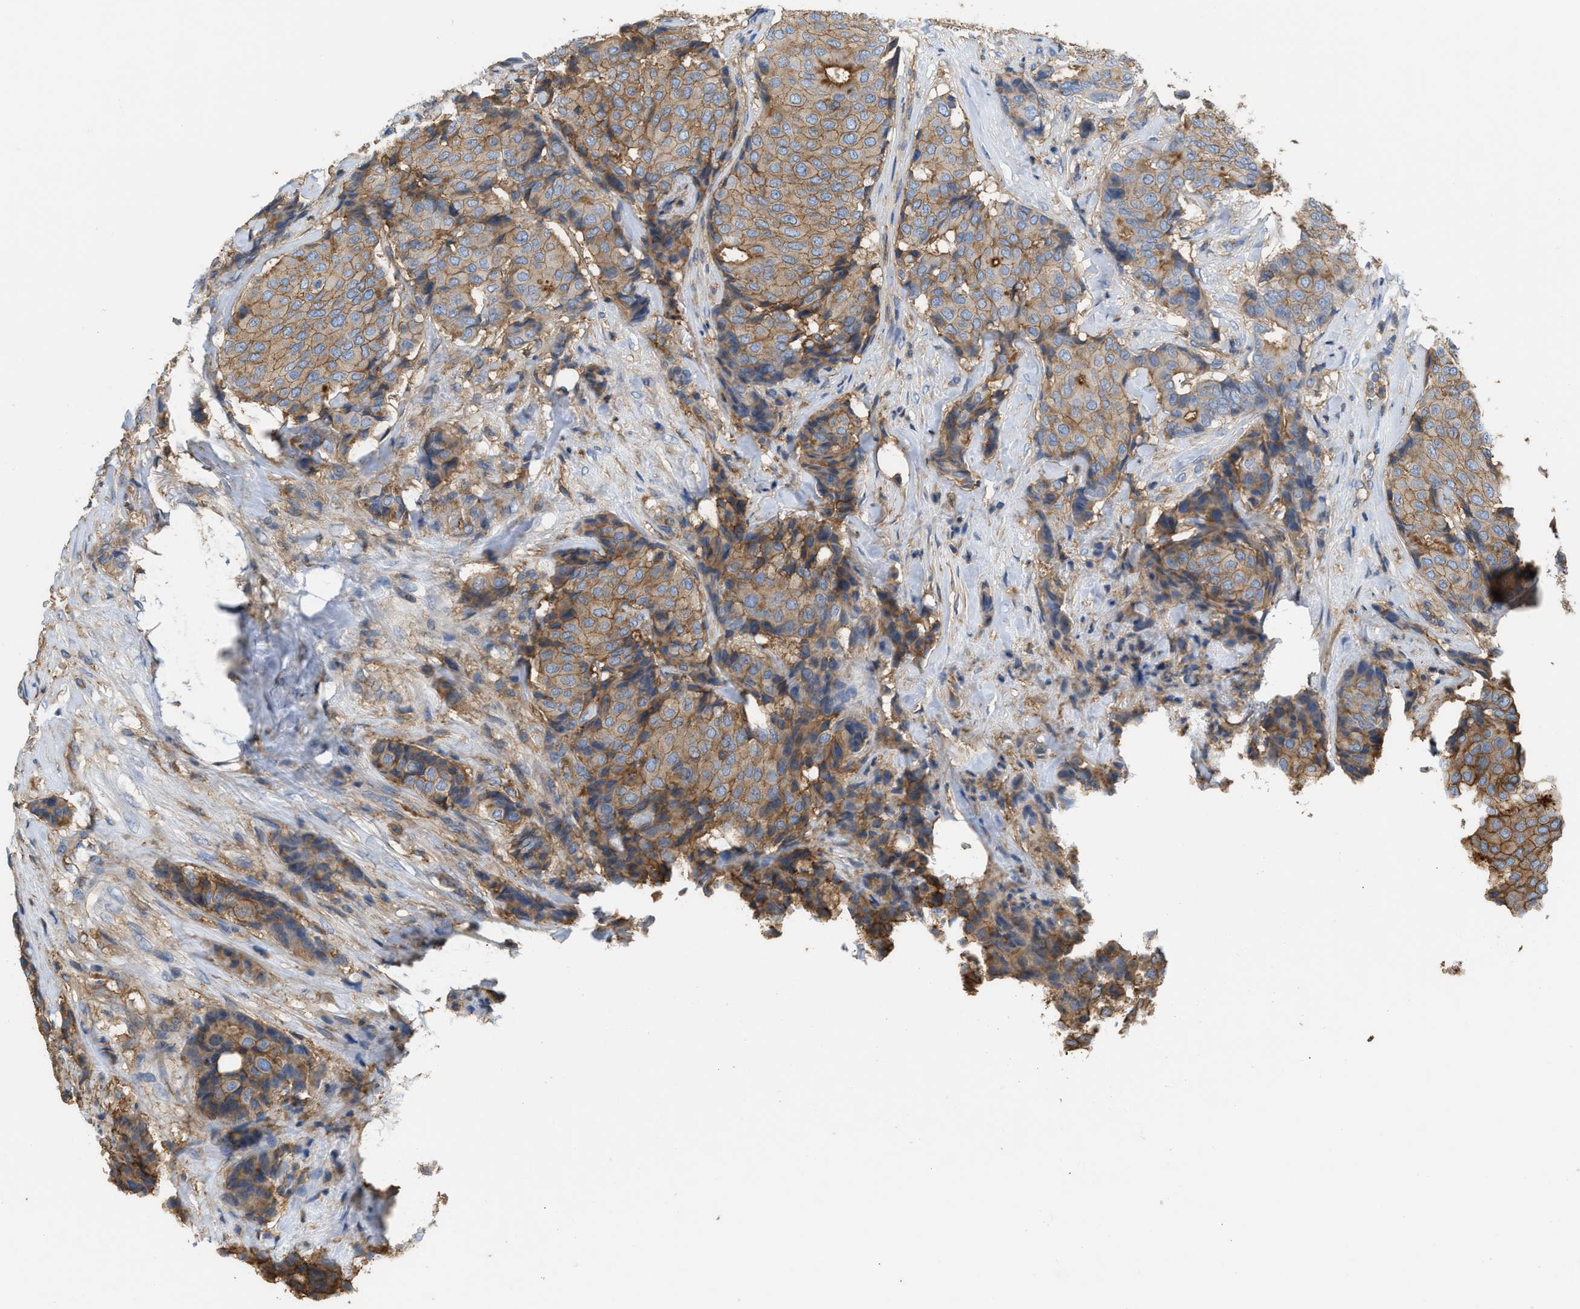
{"staining": {"intensity": "moderate", "quantity": ">75%", "location": "cytoplasmic/membranous"}, "tissue": "breast cancer", "cell_type": "Tumor cells", "image_type": "cancer", "snomed": [{"axis": "morphology", "description": "Duct carcinoma"}, {"axis": "topography", "description": "Breast"}], "caption": "Breast infiltrating ductal carcinoma stained for a protein (brown) shows moderate cytoplasmic/membranous positive staining in approximately >75% of tumor cells.", "gene": "GNB4", "patient": {"sex": "female", "age": 75}}